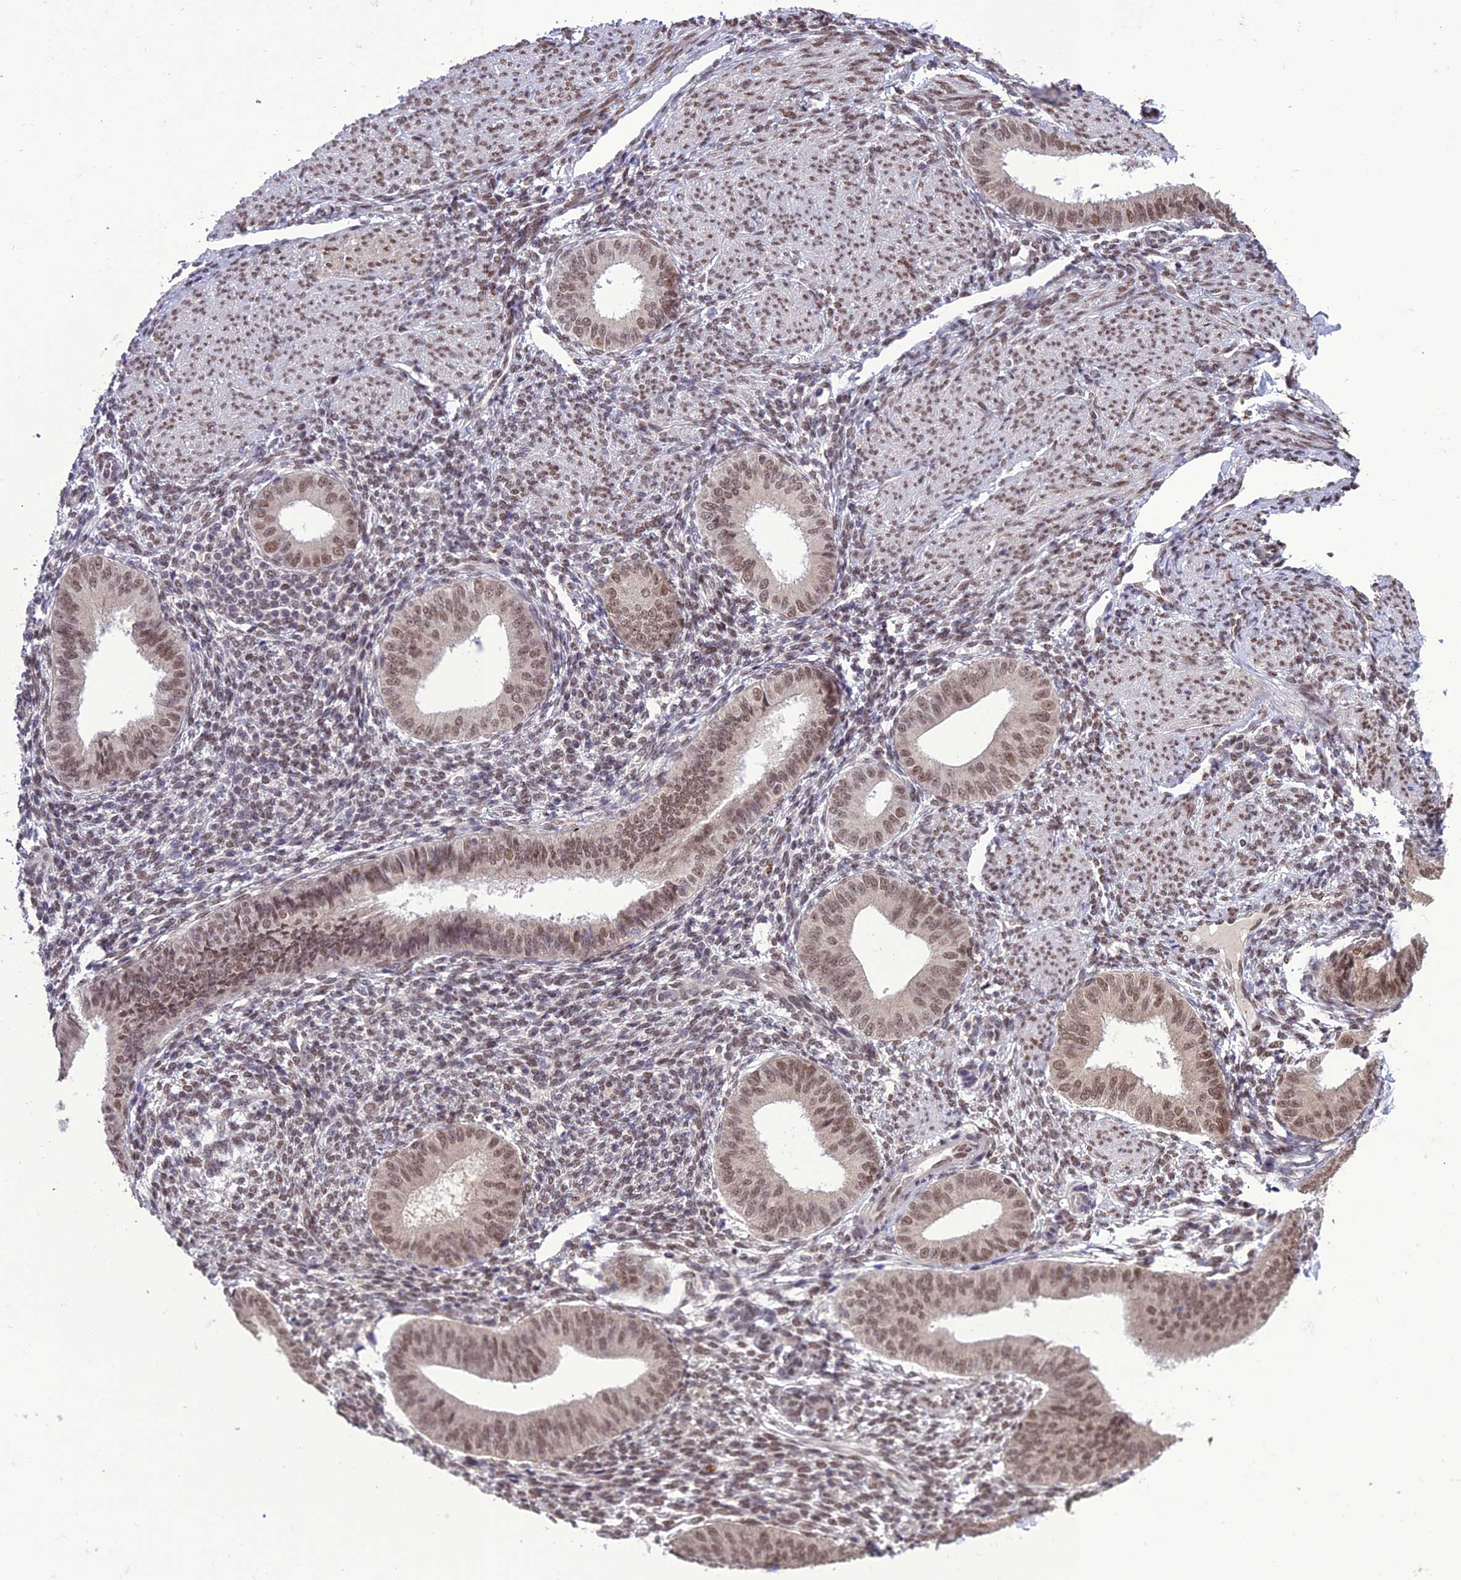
{"staining": {"intensity": "weak", "quantity": "25%-75%", "location": "nuclear"}, "tissue": "endometrium", "cell_type": "Cells in endometrial stroma", "image_type": "normal", "snomed": [{"axis": "morphology", "description": "Normal tissue, NOS"}, {"axis": "topography", "description": "Uterus"}, {"axis": "topography", "description": "Endometrium"}], "caption": "A histopathology image of endometrium stained for a protein shows weak nuclear brown staining in cells in endometrial stroma.", "gene": "RANBP3", "patient": {"sex": "female", "age": 48}}